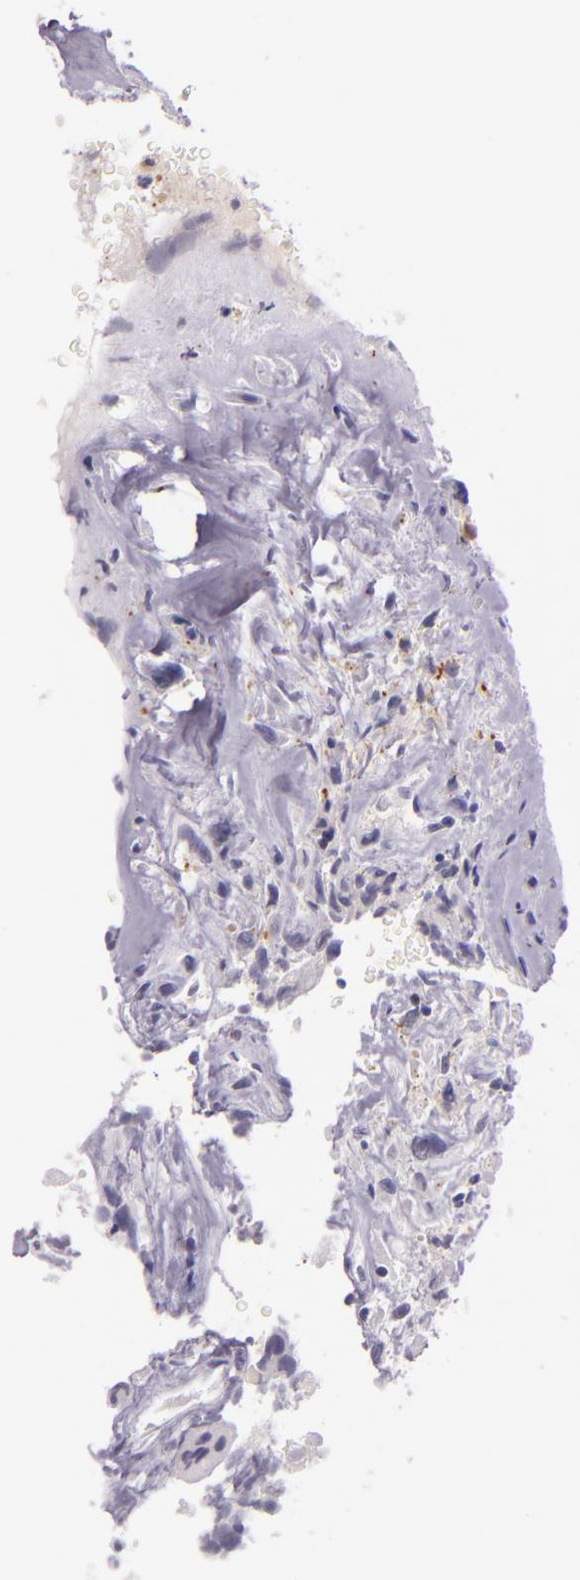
{"staining": {"intensity": "moderate", "quantity": "<25%", "location": "nuclear"}, "tissue": "breast cancer", "cell_type": "Tumor cells", "image_type": "cancer", "snomed": [{"axis": "morphology", "description": "Neoplasm, malignant, NOS"}, {"axis": "topography", "description": "Breast"}], "caption": "This micrograph demonstrates immunohistochemistry (IHC) staining of human neoplasm (malignant) (breast), with low moderate nuclear expression in approximately <25% of tumor cells.", "gene": "MT1A", "patient": {"sex": "female", "age": 50}}